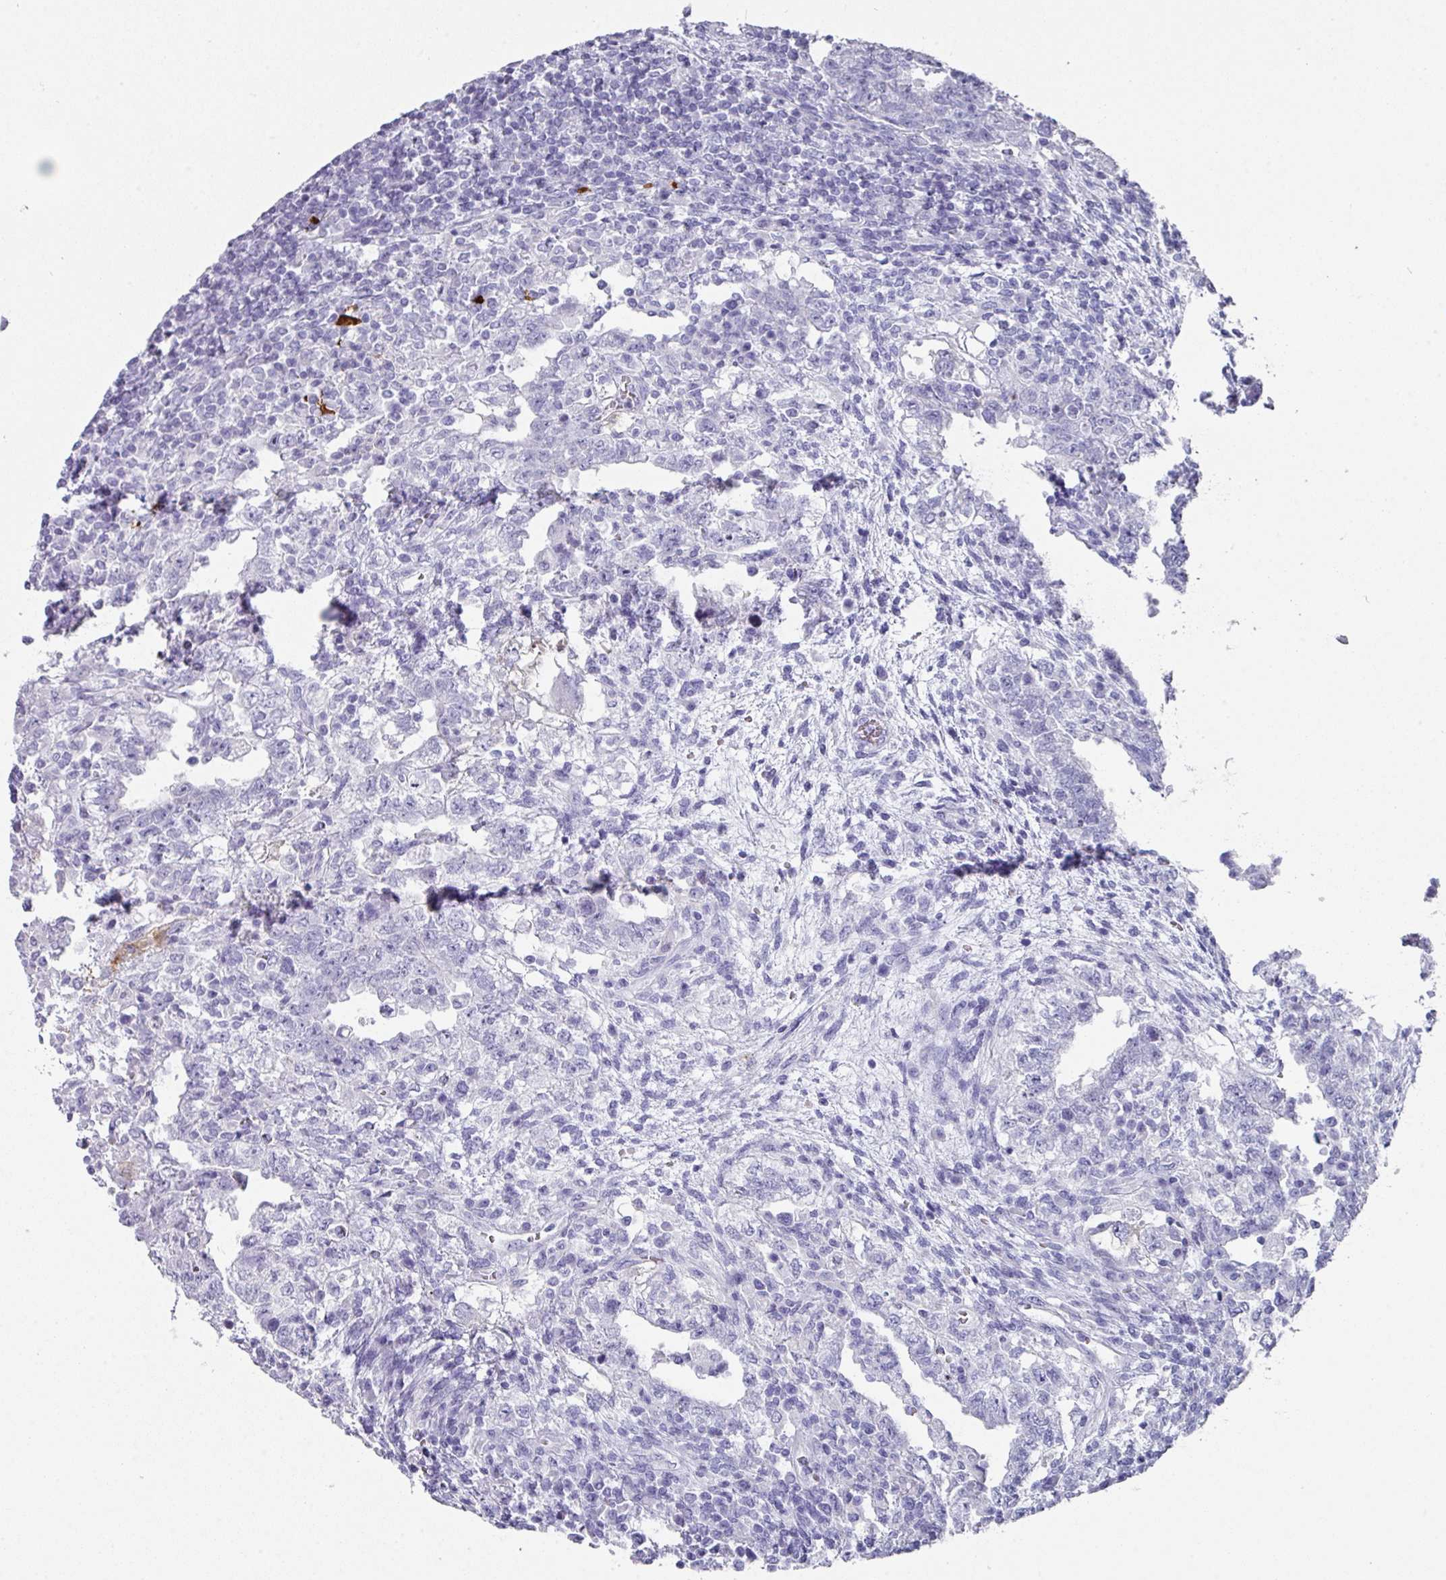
{"staining": {"intensity": "negative", "quantity": "none", "location": "none"}, "tissue": "testis cancer", "cell_type": "Tumor cells", "image_type": "cancer", "snomed": [{"axis": "morphology", "description": "Carcinoma, Embryonal, NOS"}, {"axis": "topography", "description": "Testis"}], "caption": "DAB immunohistochemical staining of human testis embryonal carcinoma reveals no significant expression in tumor cells.", "gene": "PEX10", "patient": {"sex": "male", "age": 26}}